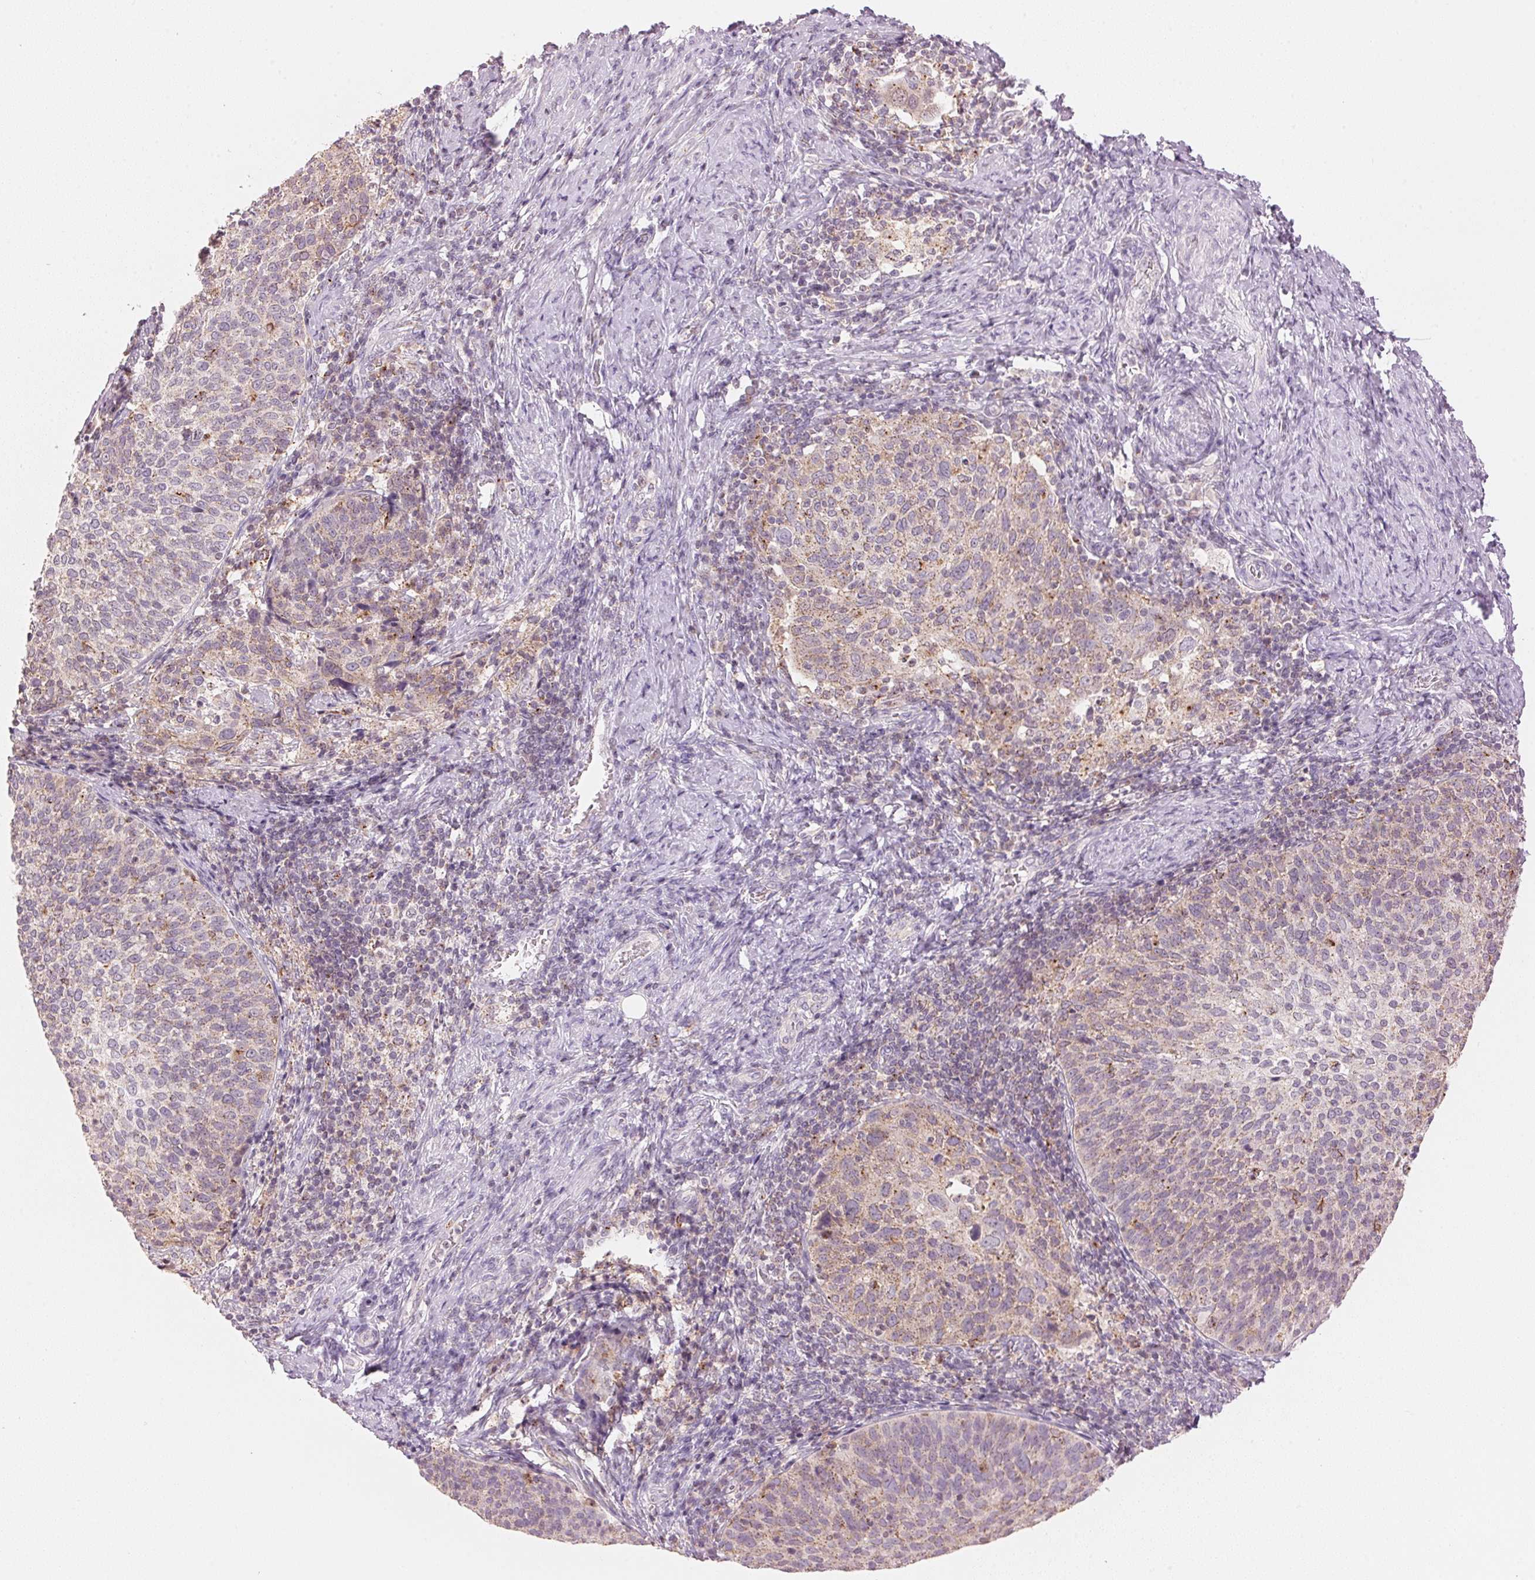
{"staining": {"intensity": "weak", "quantity": ">75%", "location": "cytoplasmic/membranous"}, "tissue": "cervical cancer", "cell_type": "Tumor cells", "image_type": "cancer", "snomed": [{"axis": "morphology", "description": "Squamous cell carcinoma, NOS"}, {"axis": "topography", "description": "Cervix"}], "caption": "Weak cytoplasmic/membranous protein expression is appreciated in approximately >75% of tumor cells in cervical cancer (squamous cell carcinoma). (IHC, brightfield microscopy, high magnification).", "gene": "HOXB13", "patient": {"sex": "female", "age": 61}}